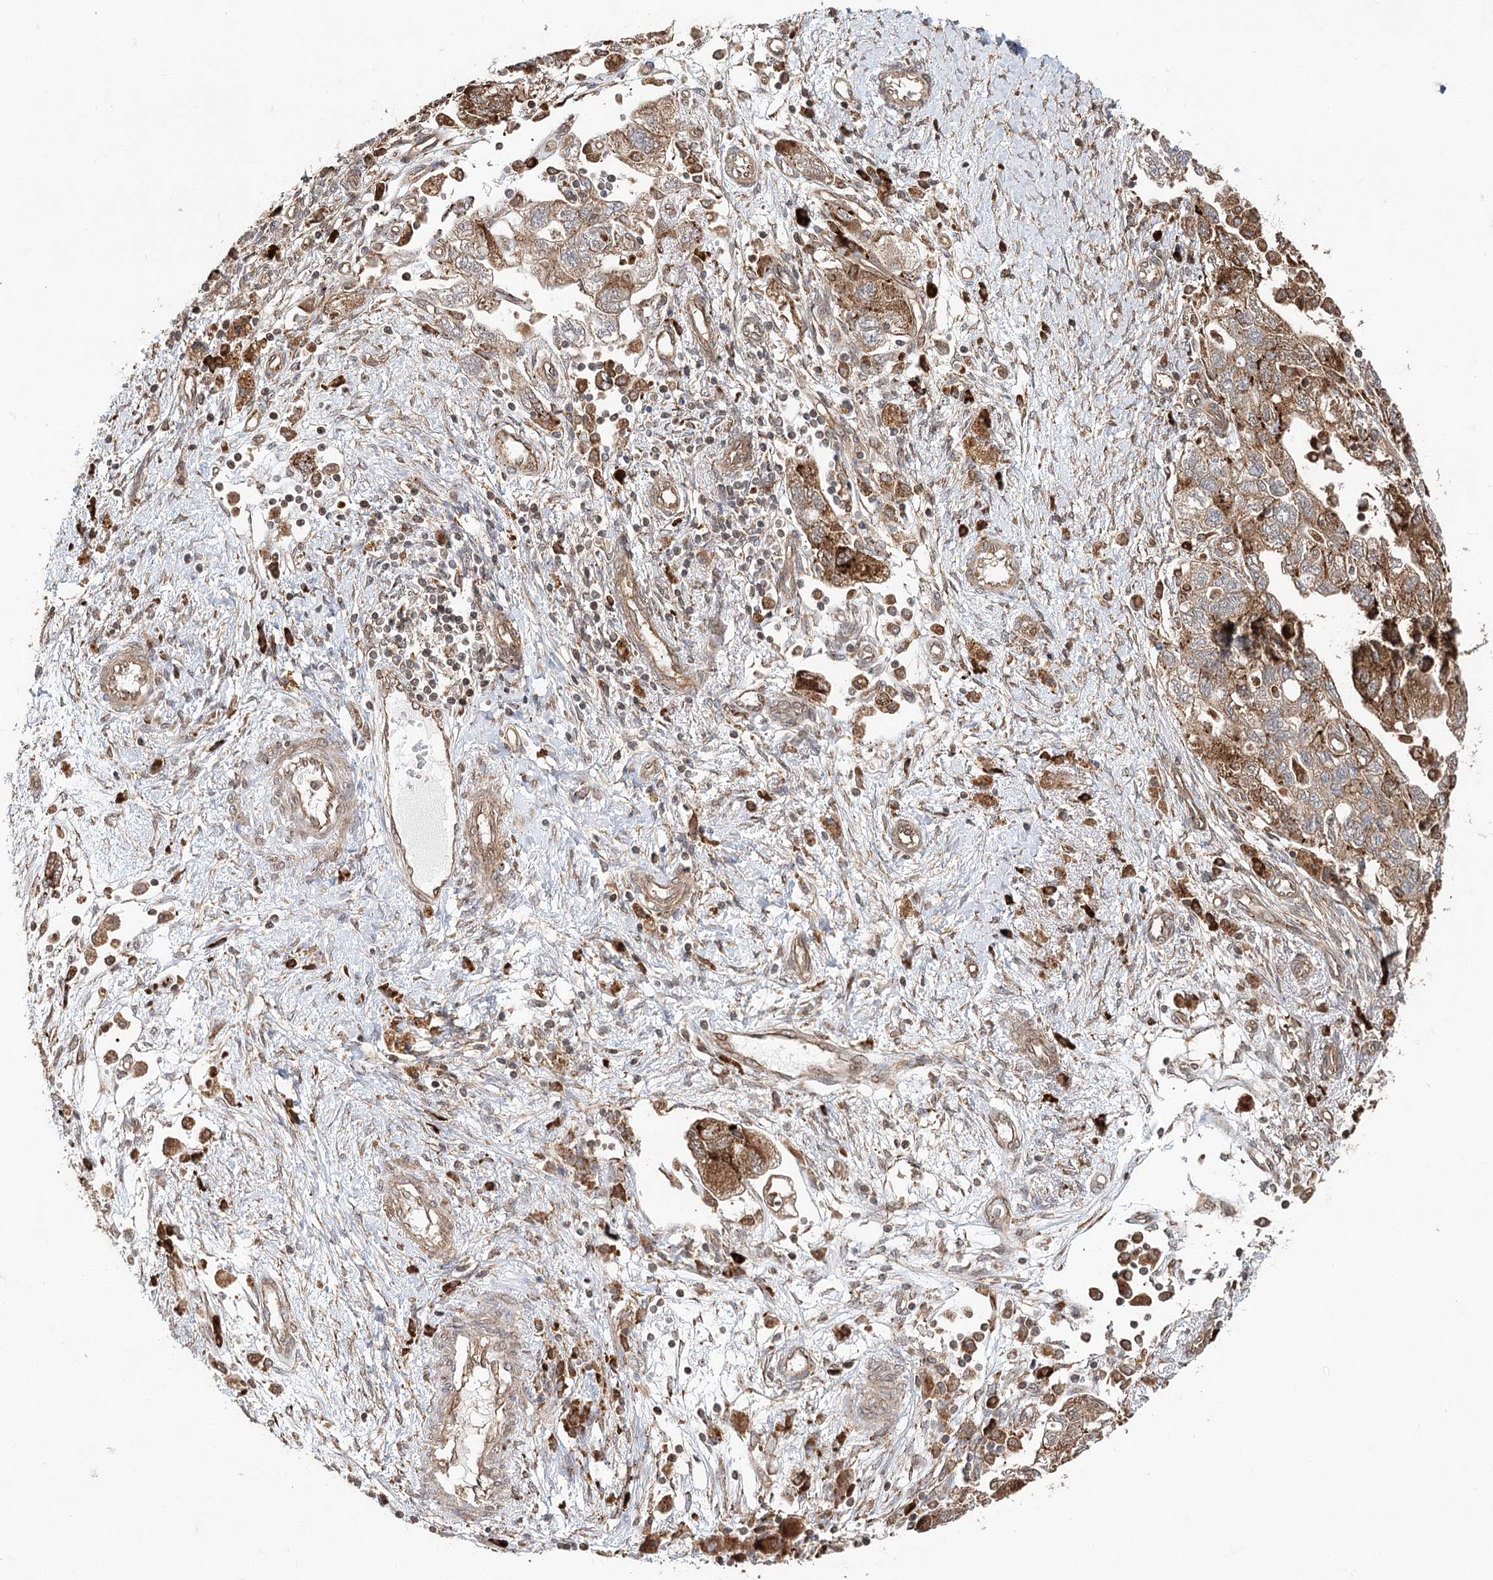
{"staining": {"intensity": "strong", "quantity": "25%-75%", "location": "cytoplasmic/membranous"}, "tissue": "ovarian cancer", "cell_type": "Tumor cells", "image_type": "cancer", "snomed": [{"axis": "morphology", "description": "Carcinoma, NOS"}, {"axis": "morphology", "description": "Cystadenocarcinoma, serous, NOS"}, {"axis": "topography", "description": "Ovary"}], "caption": "Brown immunohistochemical staining in serous cystadenocarcinoma (ovarian) displays strong cytoplasmic/membranous positivity in about 25%-75% of tumor cells.", "gene": "DNAJB14", "patient": {"sex": "female", "age": 69}}